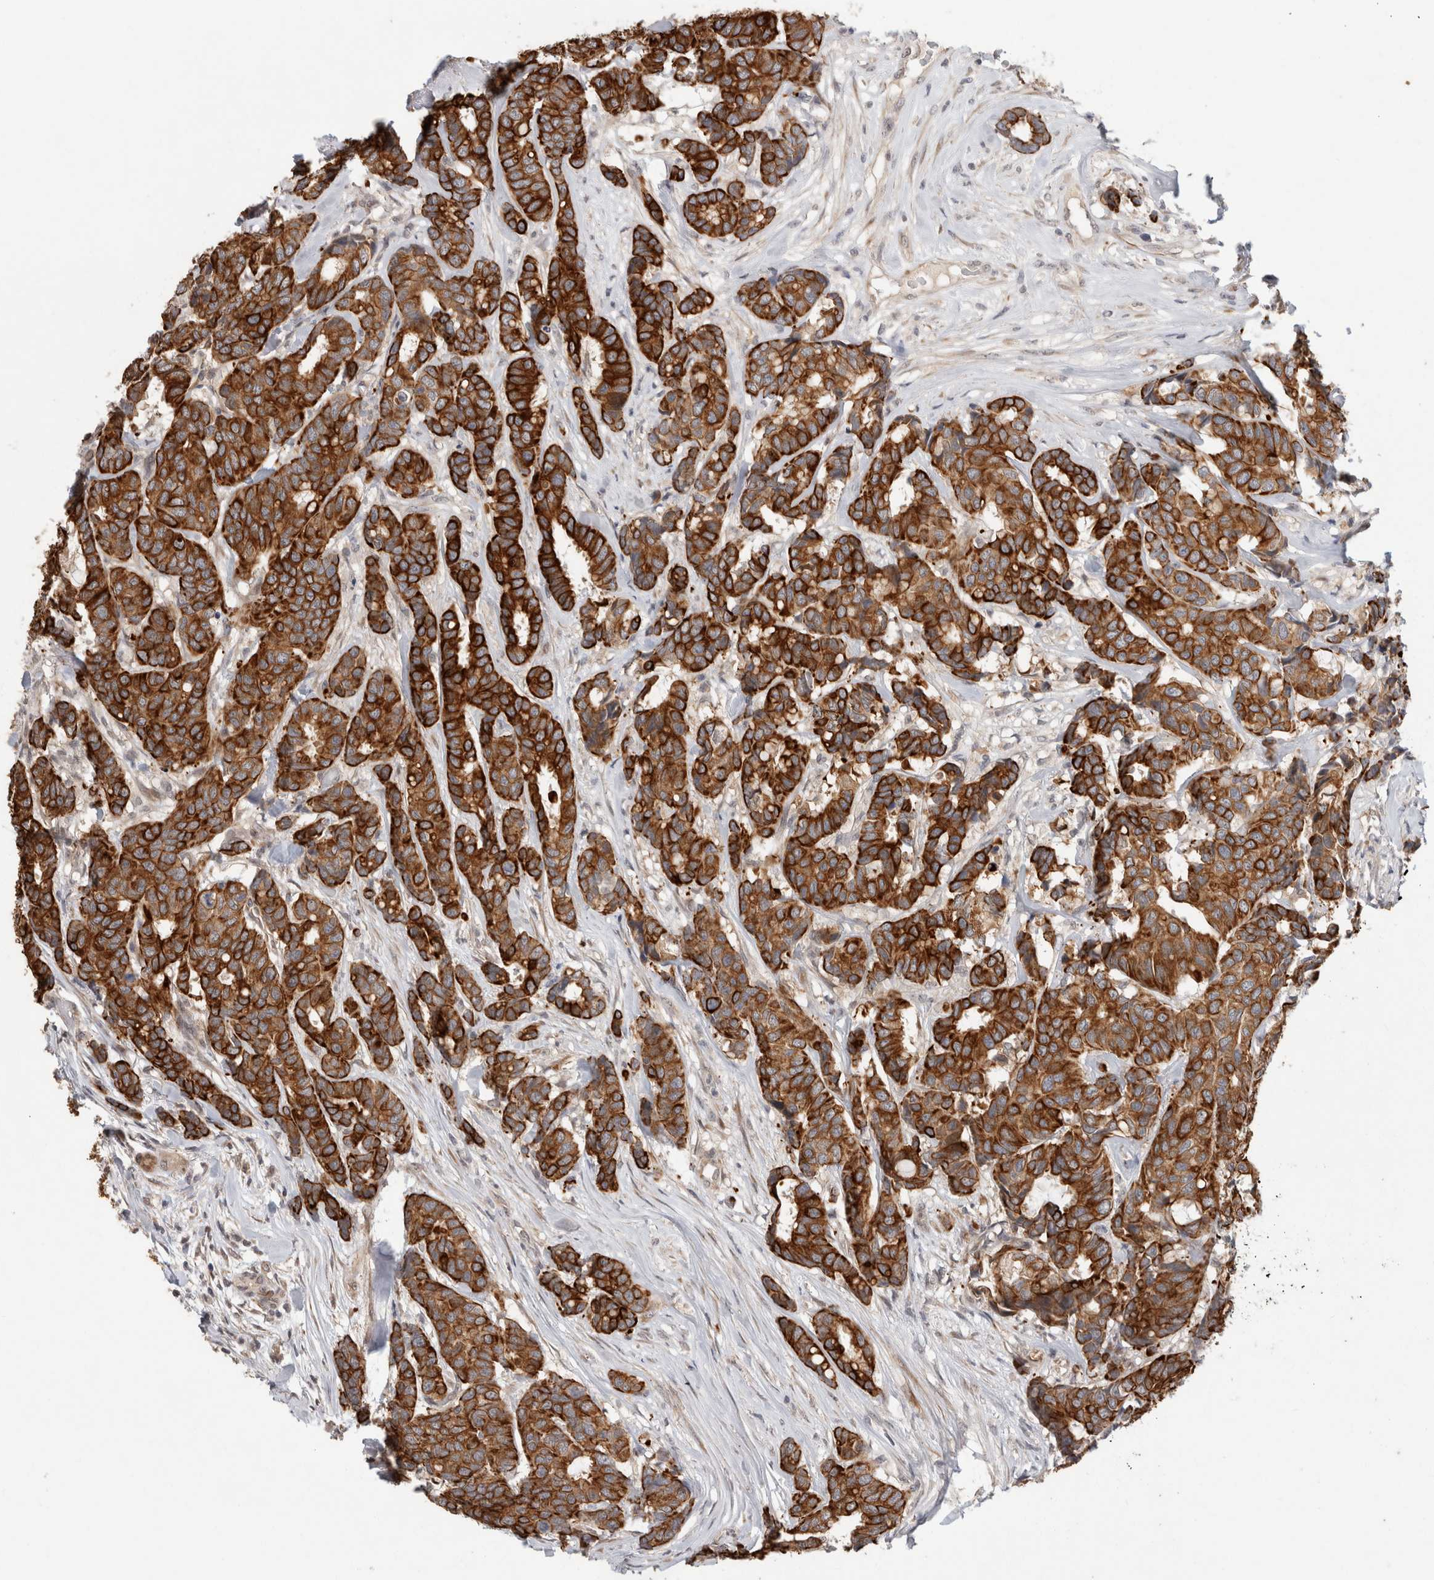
{"staining": {"intensity": "strong", "quantity": ">75%", "location": "cytoplasmic/membranous"}, "tissue": "breast cancer", "cell_type": "Tumor cells", "image_type": "cancer", "snomed": [{"axis": "morphology", "description": "Duct carcinoma"}, {"axis": "topography", "description": "Breast"}], "caption": "A brown stain shows strong cytoplasmic/membranous positivity of a protein in breast cancer (infiltrating ductal carcinoma) tumor cells.", "gene": "CRISPLD1", "patient": {"sex": "female", "age": 87}}